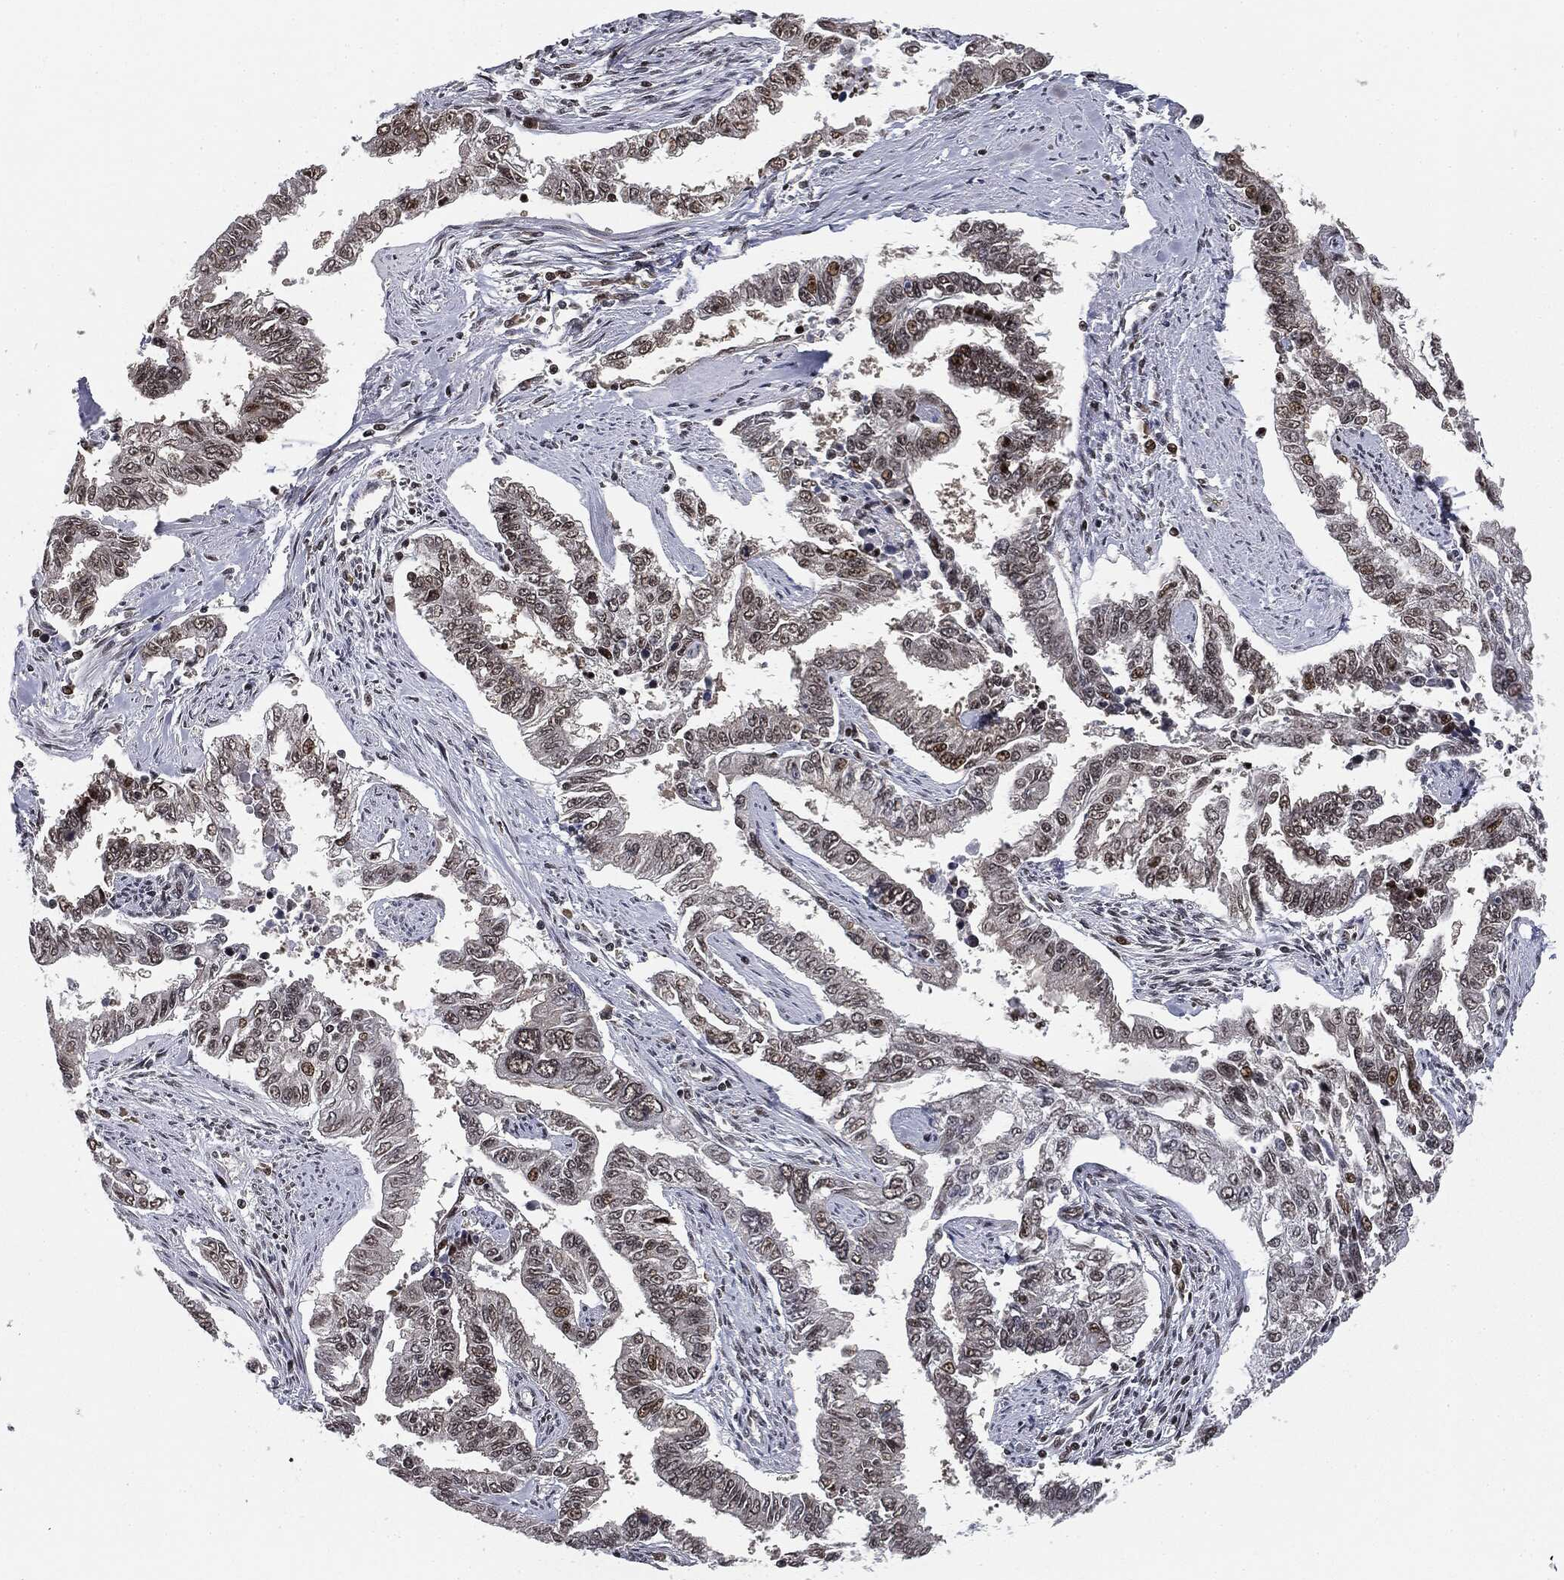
{"staining": {"intensity": "moderate", "quantity": "<25%", "location": "nuclear"}, "tissue": "endometrial cancer", "cell_type": "Tumor cells", "image_type": "cancer", "snomed": [{"axis": "morphology", "description": "Adenocarcinoma, NOS"}, {"axis": "topography", "description": "Uterus"}], "caption": "Moderate nuclear staining is identified in approximately <25% of tumor cells in endometrial cancer (adenocarcinoma).", "gene": "TBC1D22A", "patient": {"sex": "female", "age": 59}}